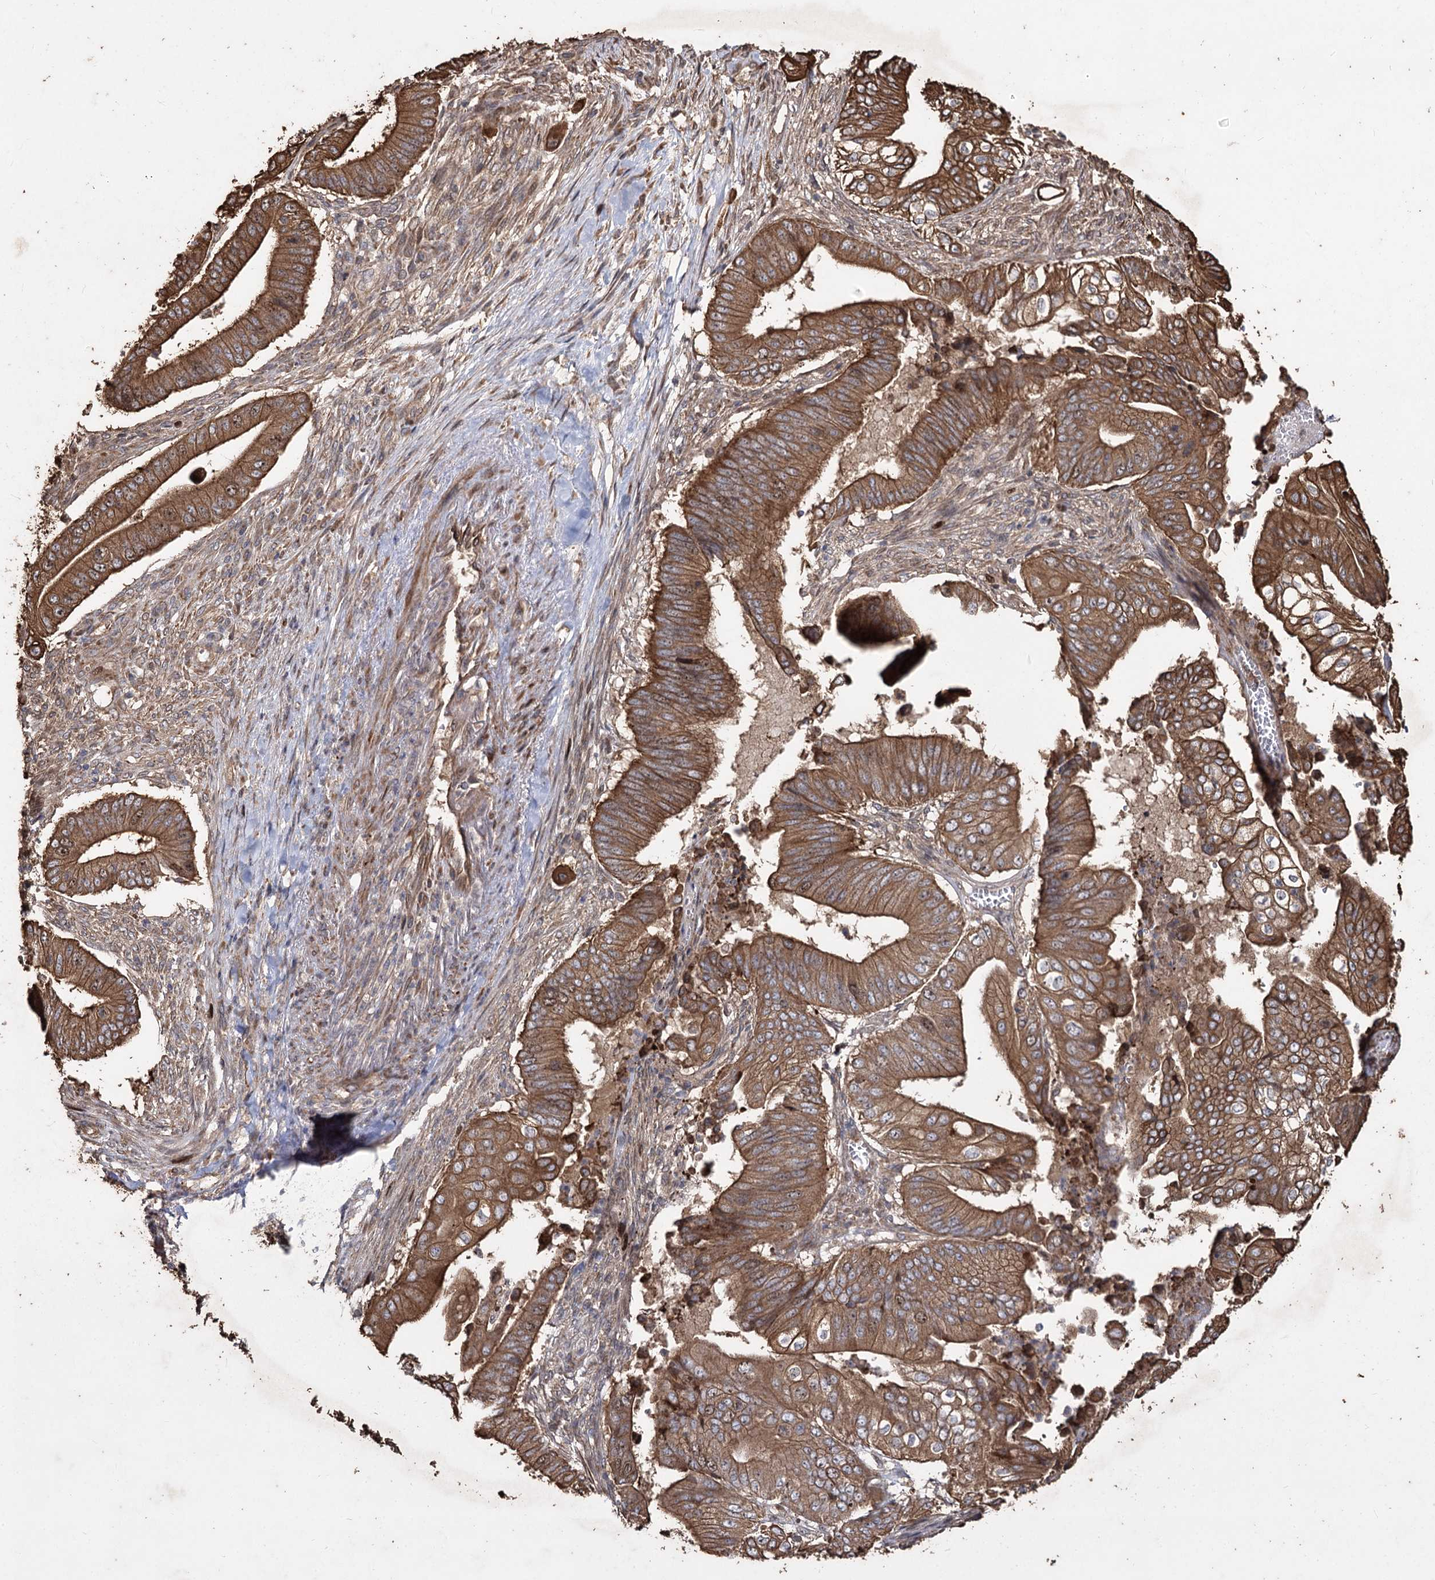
{"staining": {"intensity": "moderate", "quantity": ">75%", "location": "cytoplasmic/membranous"}, "tissue": "pancreatic cancer", "cell_type": "Tumor cells", "image_type": "cancer", "snomed": [{"axis": "morphology", "description": "Adenocarcinoma, NOS"}, {"axis": "topography", "description": "Pancreas"}], "caption": "Tumor cells show medium levels of moderate cytoplasmic/membranous expression in about >75% of cells in human pancreatic adenocarcinoma.", "gene": "PRC1", "patient": {"sex": "female", "age": 77}}